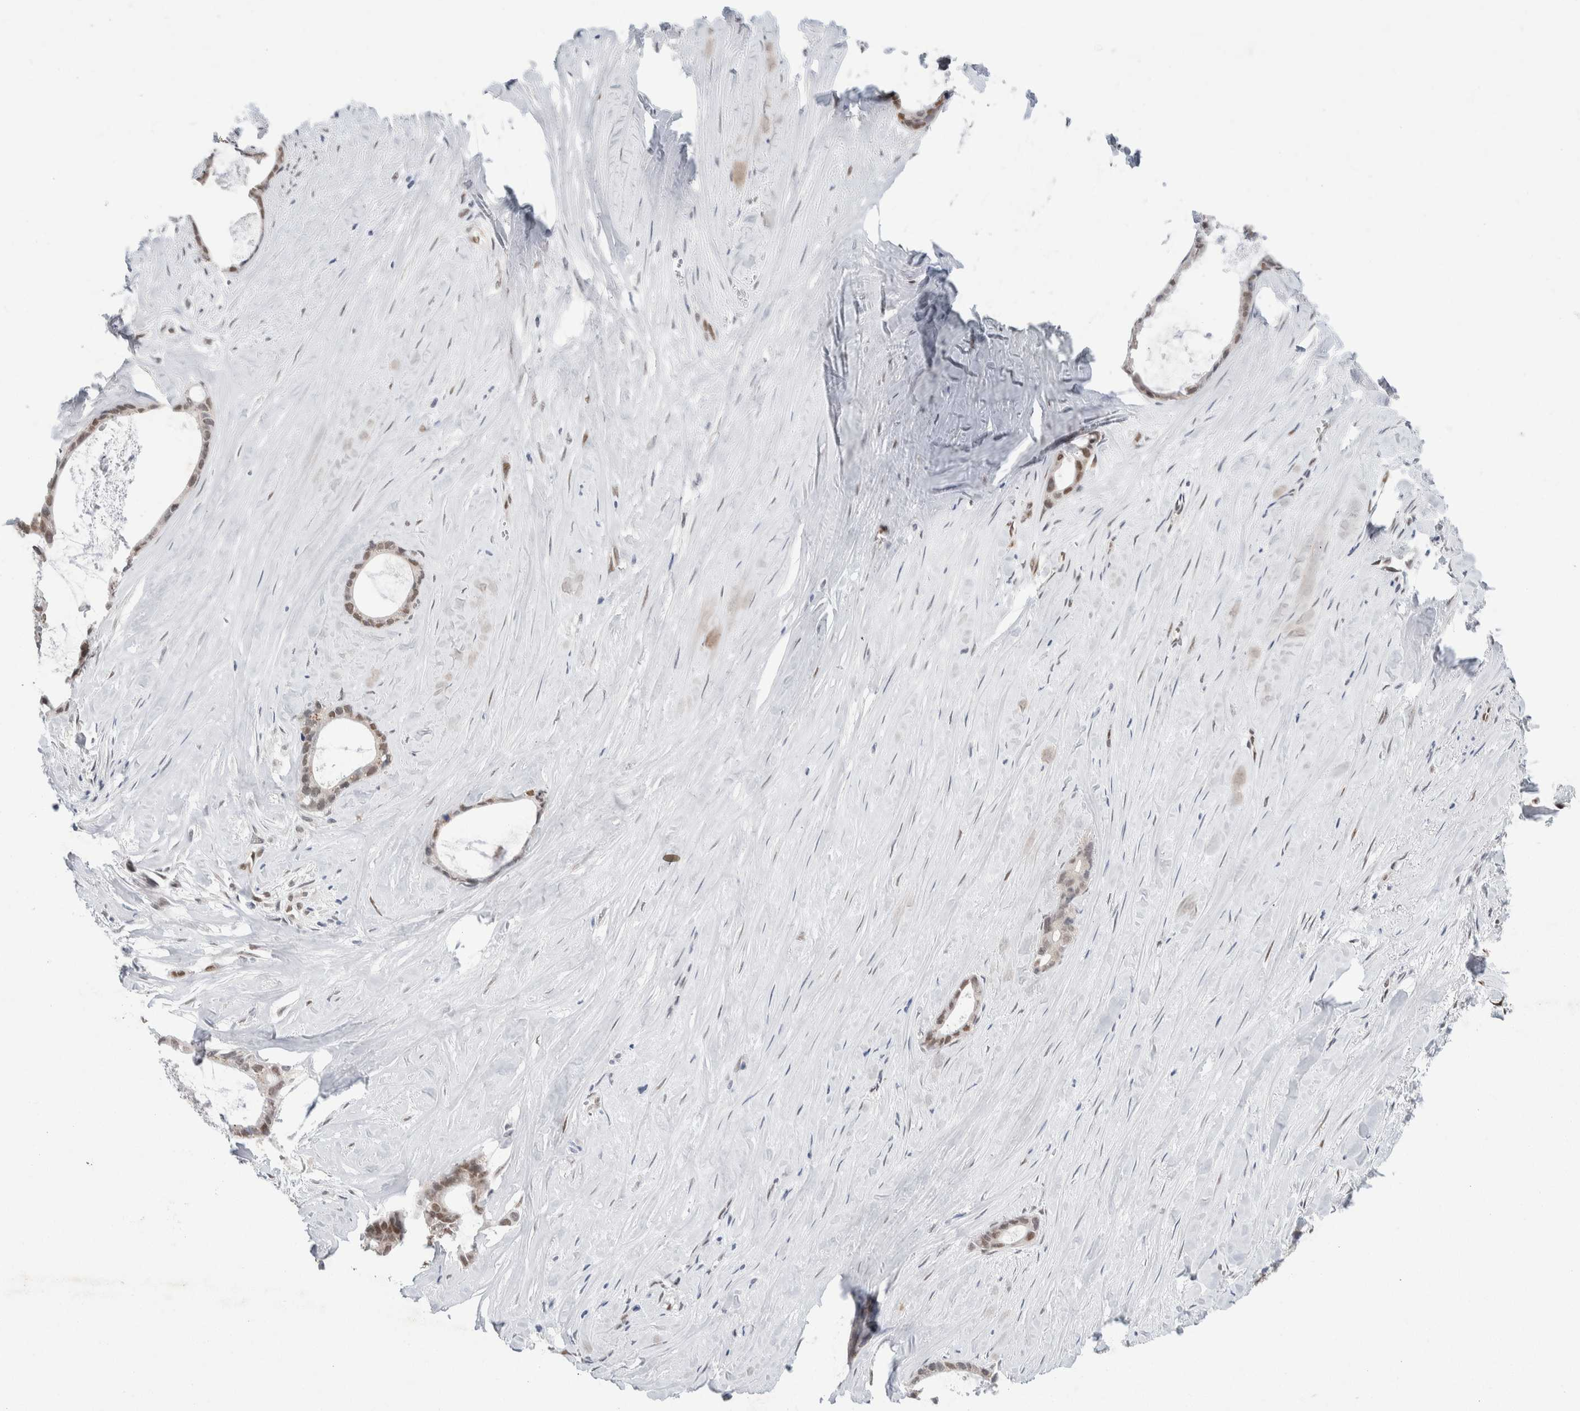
{"staining": {"intensity": "weak", "quantity": ">75%", "location": "nuclear"}, "tissue": "liver cancer", "cell_type": "Tumor cells", "image_type": "cancer", "snomed": [{"axis": "morphology", "description": "Cholangiocarcinoma"}, {"axis": "topography", "description": "Liver"}], "caption": "The immunohistochemical stain labels weak nuclear expression in tumor cells of liver cancer (cholangiocarcinoma) tissue. Immunohistochemistry stains the protein of interest in brown and the nuclei are stained blue.", "gene": "PRMT1", "patient": {"sex": "female", "age": 55}}